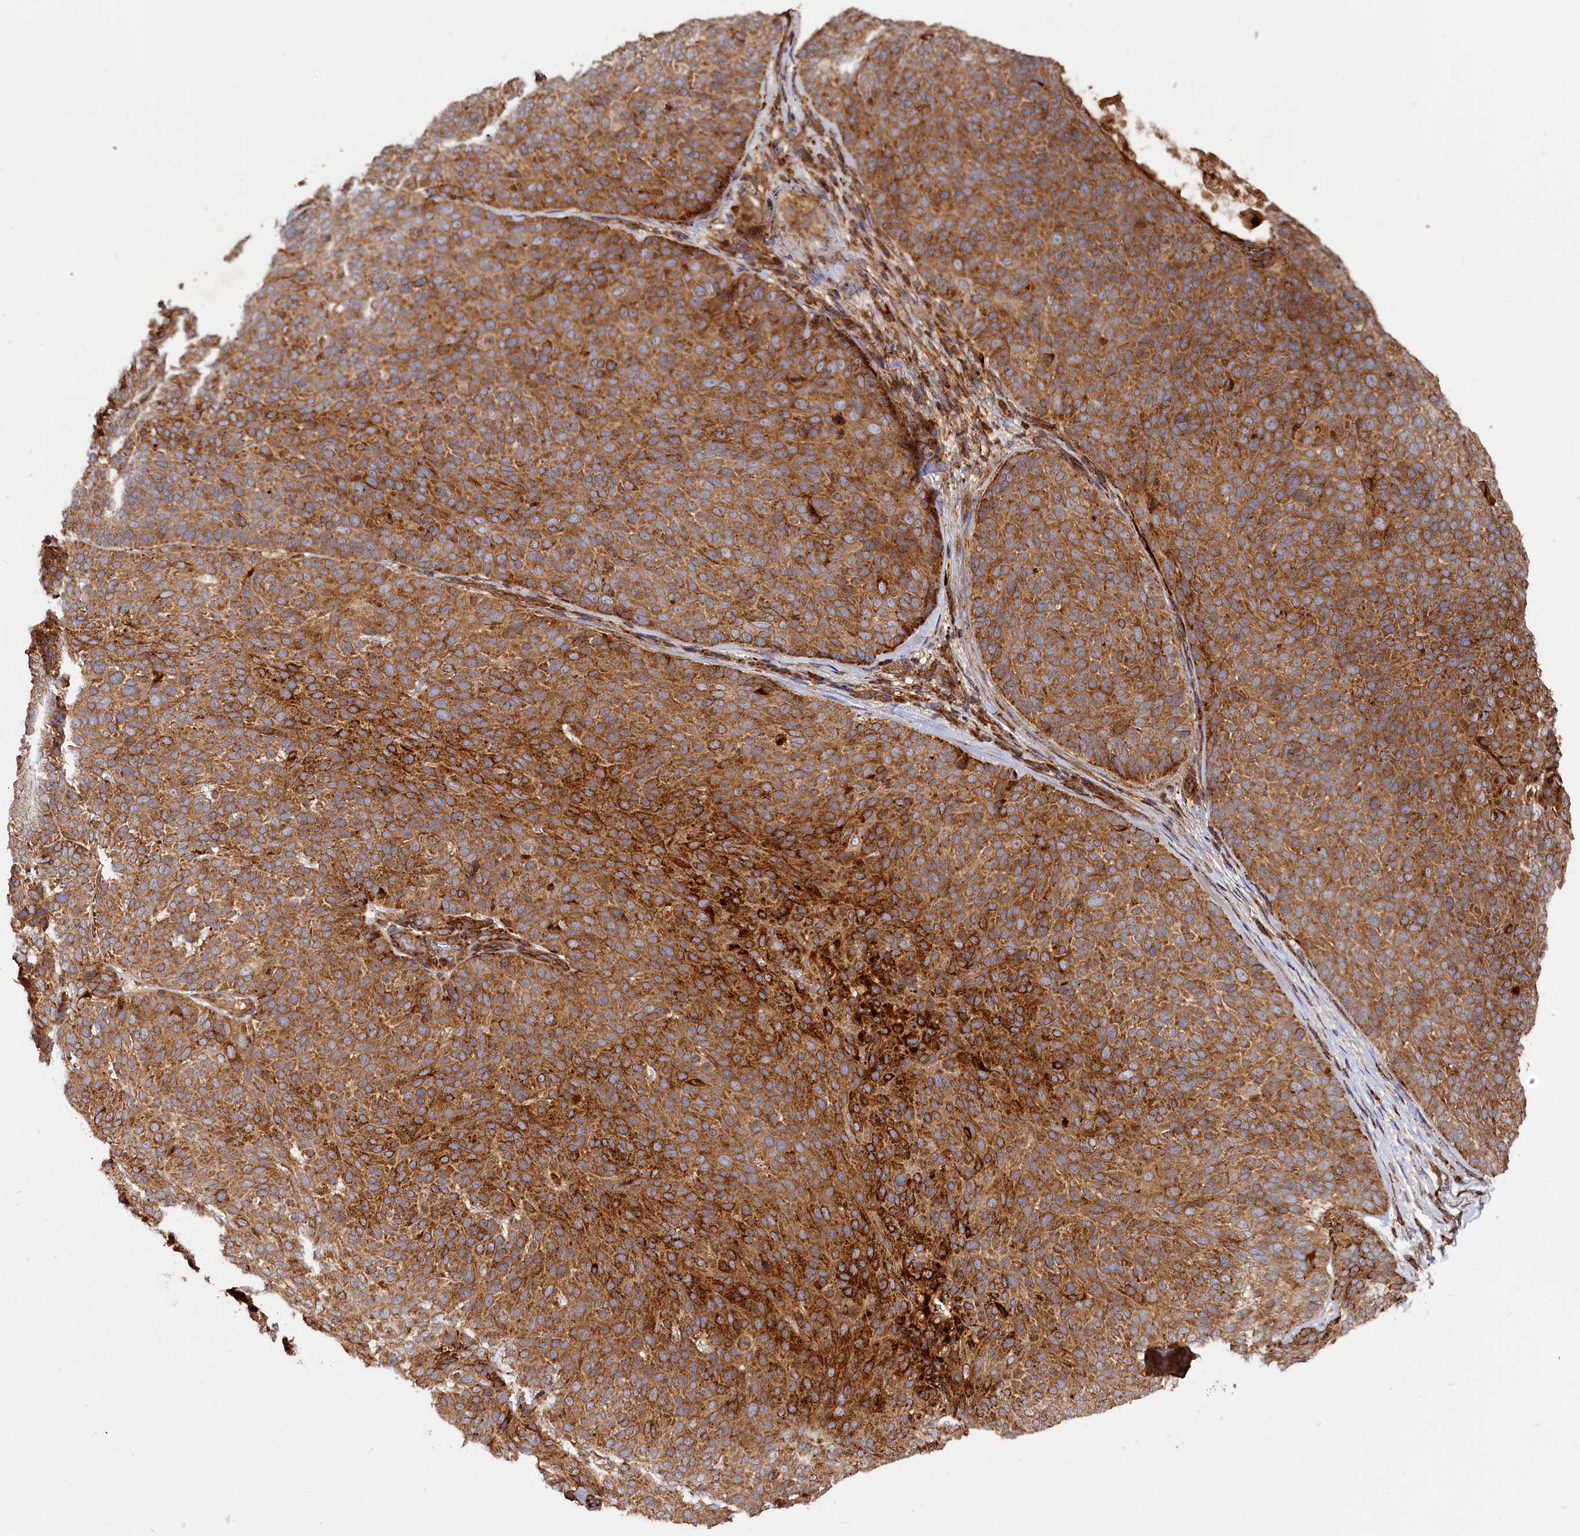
{"staining": {"intensity": "strong", "quantity": ">75%", "location": "cytoplasmic/membranous"}, "tissue": "skin cancer", "cell_type": "Tumor cells", "image_type": "cancer", "snomed": [{"axis": "morphology", "description": "Basal cell carcinoma"}, {"axis": "topography", "description": "Skin"}], "caption": "Tumor cells exhibit high levels of strong cytoplasmic/membranous staining in approximately >75% of cells in skin basal cell carcinoma.", "gene": "WDR73", "patient": {"sex": "male", "age": 85}}